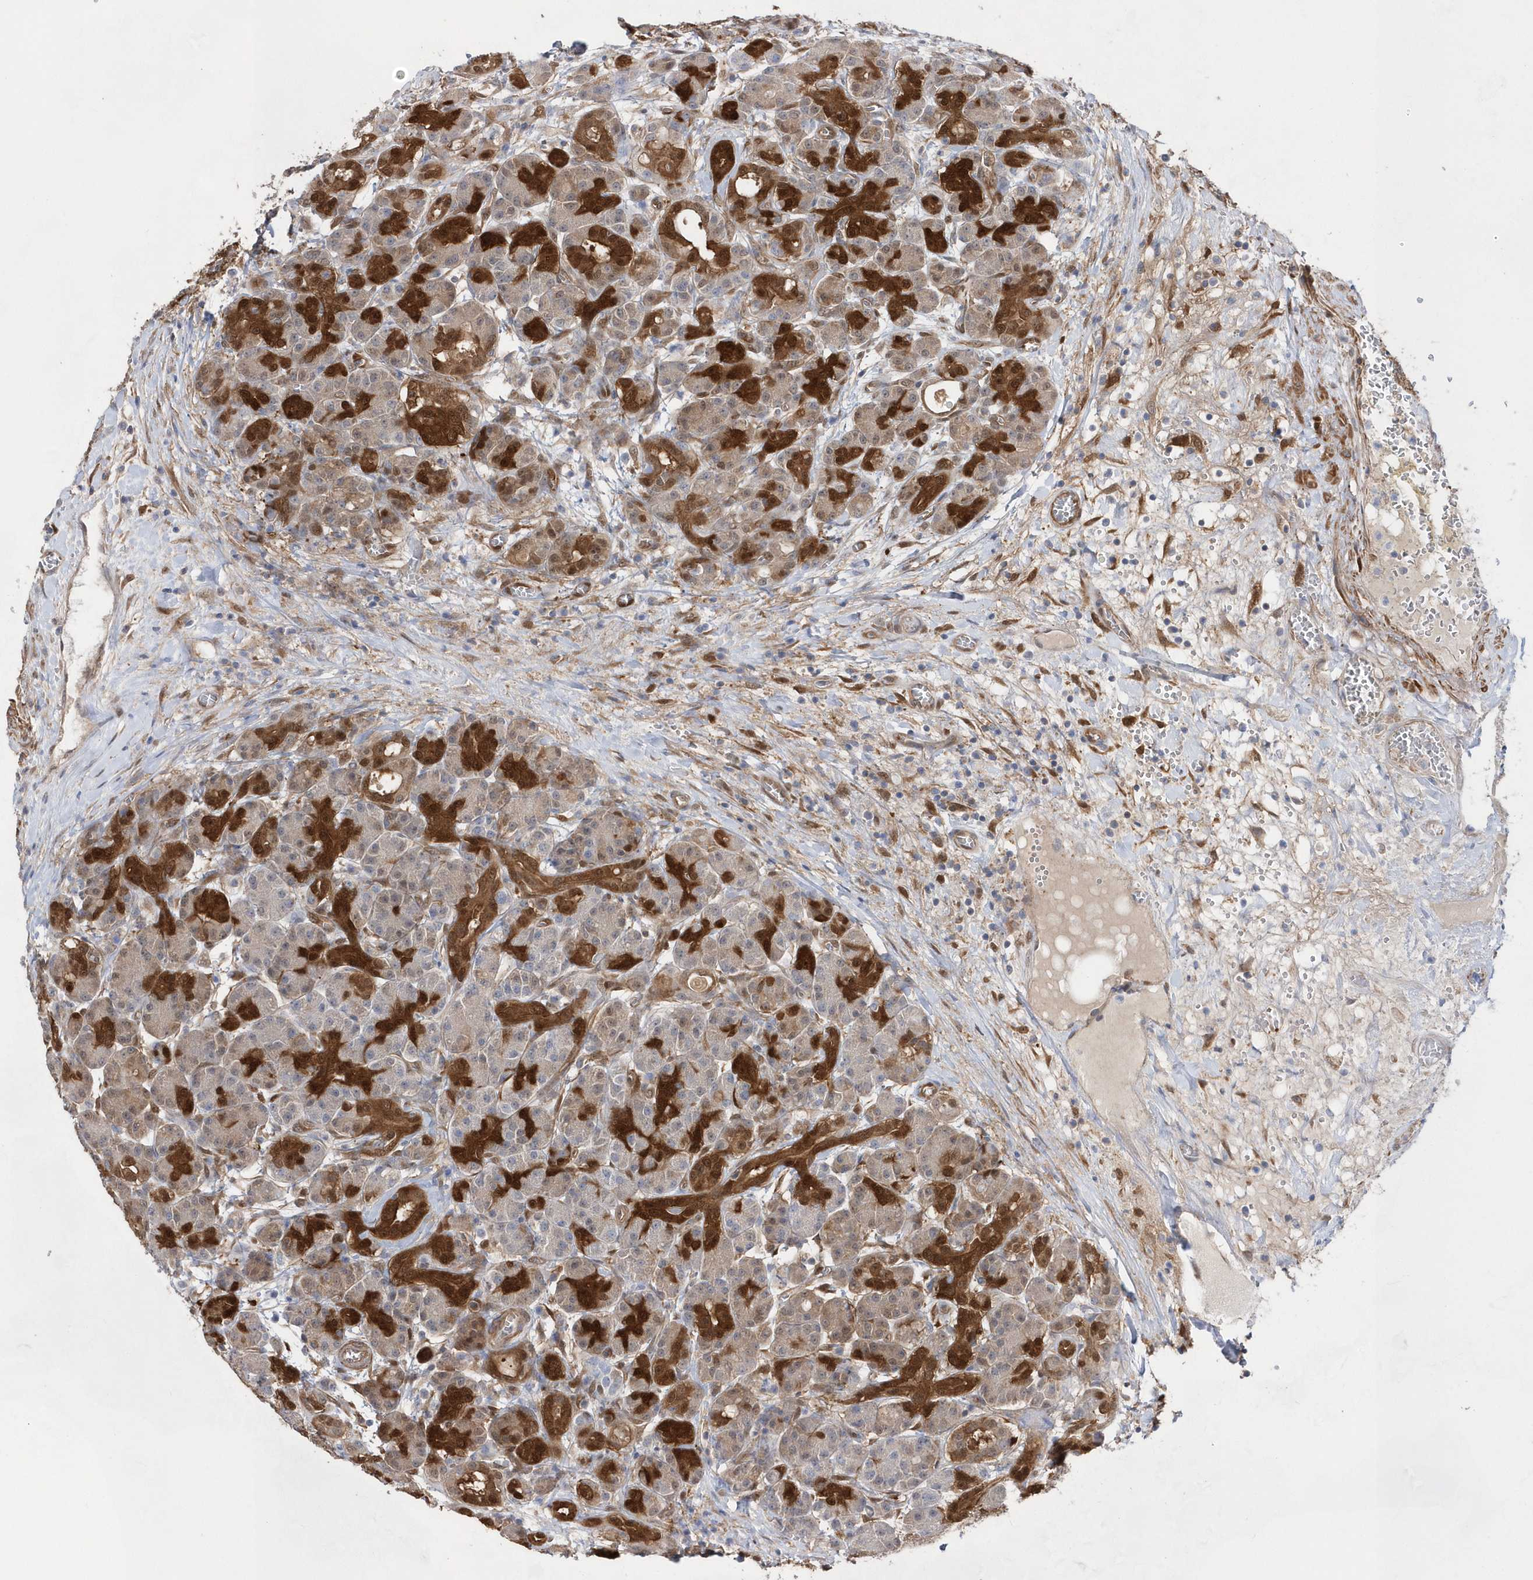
{"staining": {"intensity": "strong", "quantity": "25%-75%", "location": "cytoplasmic/membranous,nuclear"}, "tissue": "pancreas", "cell_type": "Exocrine glandular cells", "image_type": "normal", "snomed": [{"axis": "morphology", "description": "Normal tissue, NOS"}, {"axis": "topography", "description": "Pancreas"}], "caption": "Protein positivity by immunohistochemistry shows strong cytoplasmic/membranous,nuclear positivity in approximately 25%-75% of exocrine glandular cells in benign pancreas.", "gene": "BDH2", "patient": {"sex": "male", "age": 63}}